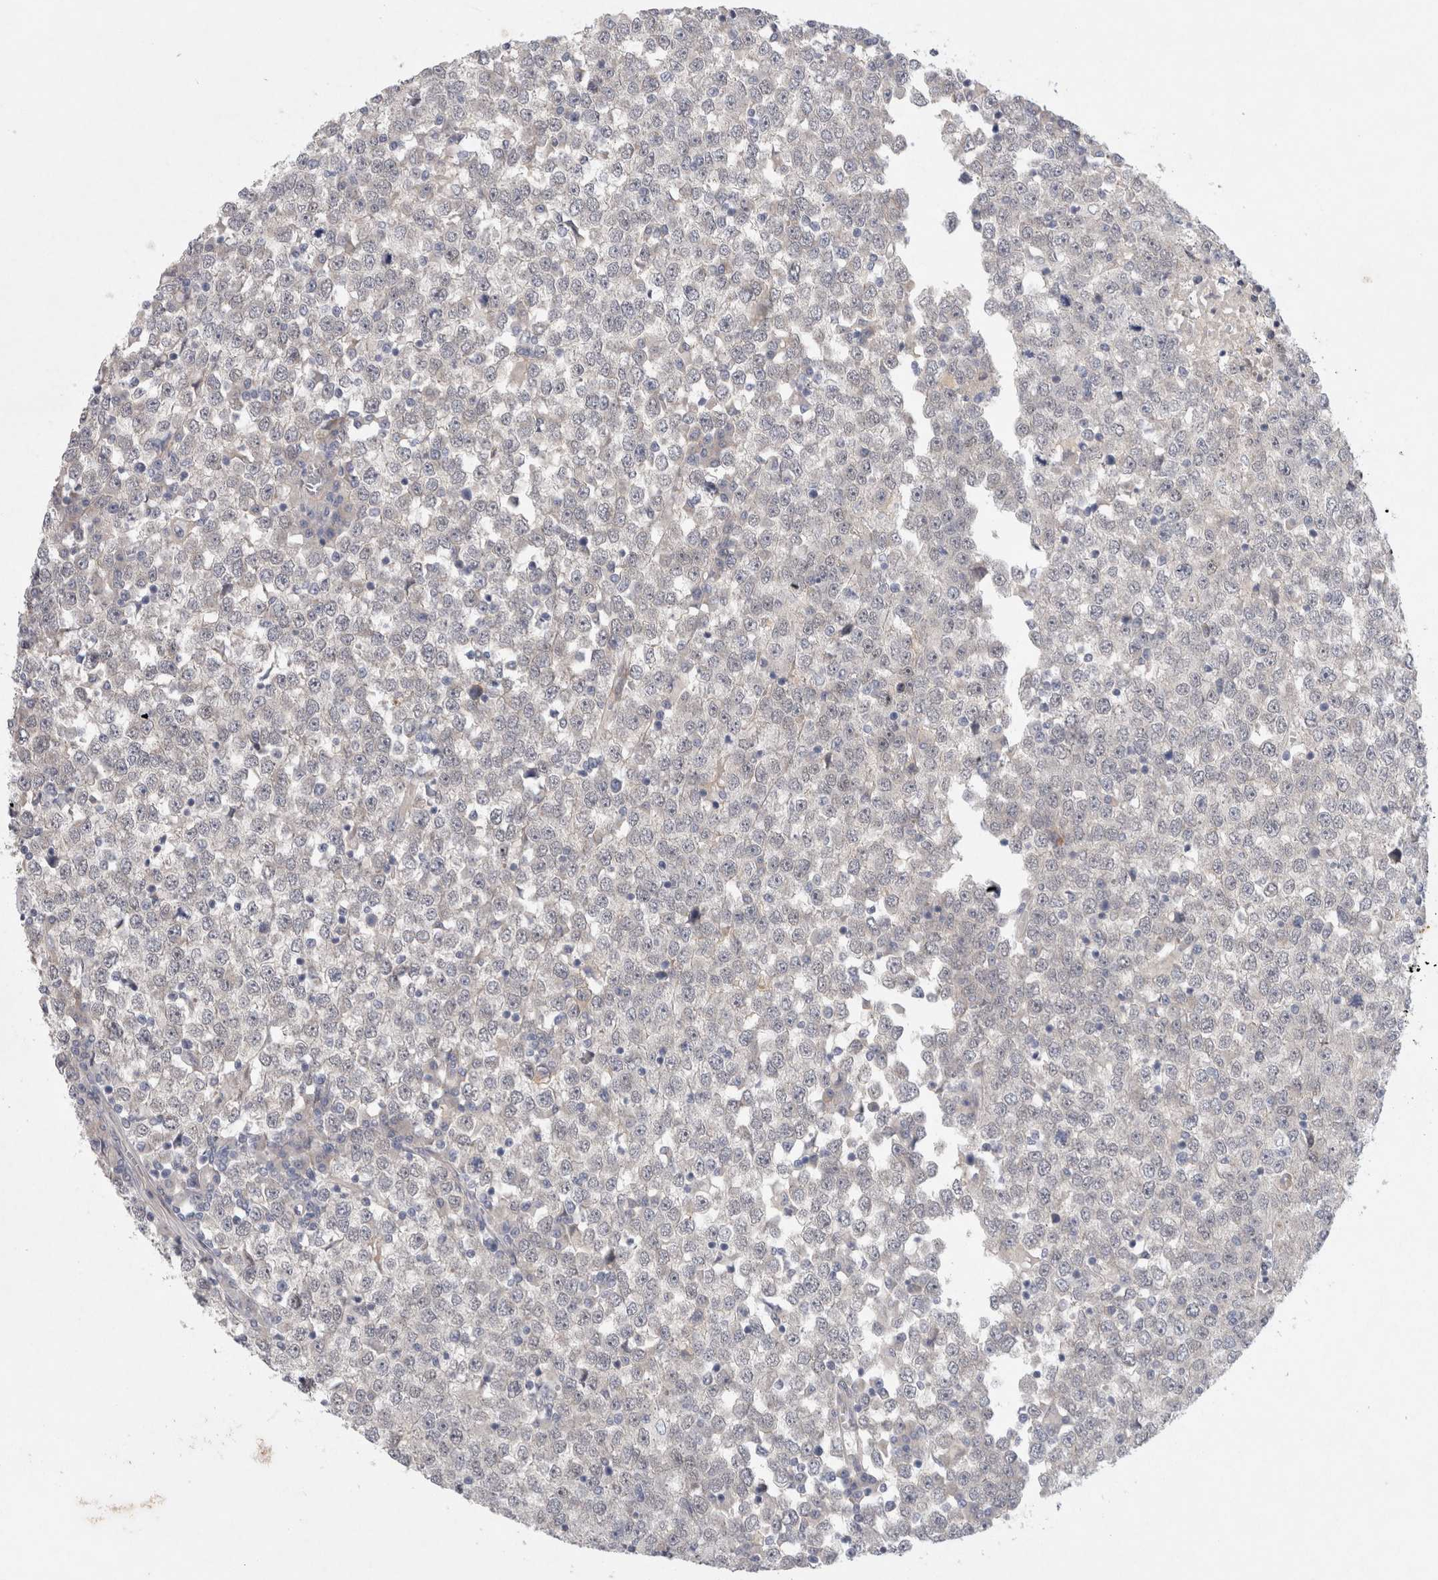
{"staining": {"intensity": "negative", "quantity": "none", "location": "none"}, "tissue": "testis cancer", "cell_type": "Tumor cells", "image_type": "cancer", "snomed": [{"axis": "morphology", "description": "Seminoma, NOS"}, {"axis": "topography", "description": "Testis"}], "caption": "This is an immunohistochemistry histopathology image of human testis cancer. There is no expression in tumor cells.", "gene": "BZW2", "patient": {"sex": "male", "age": 65}}